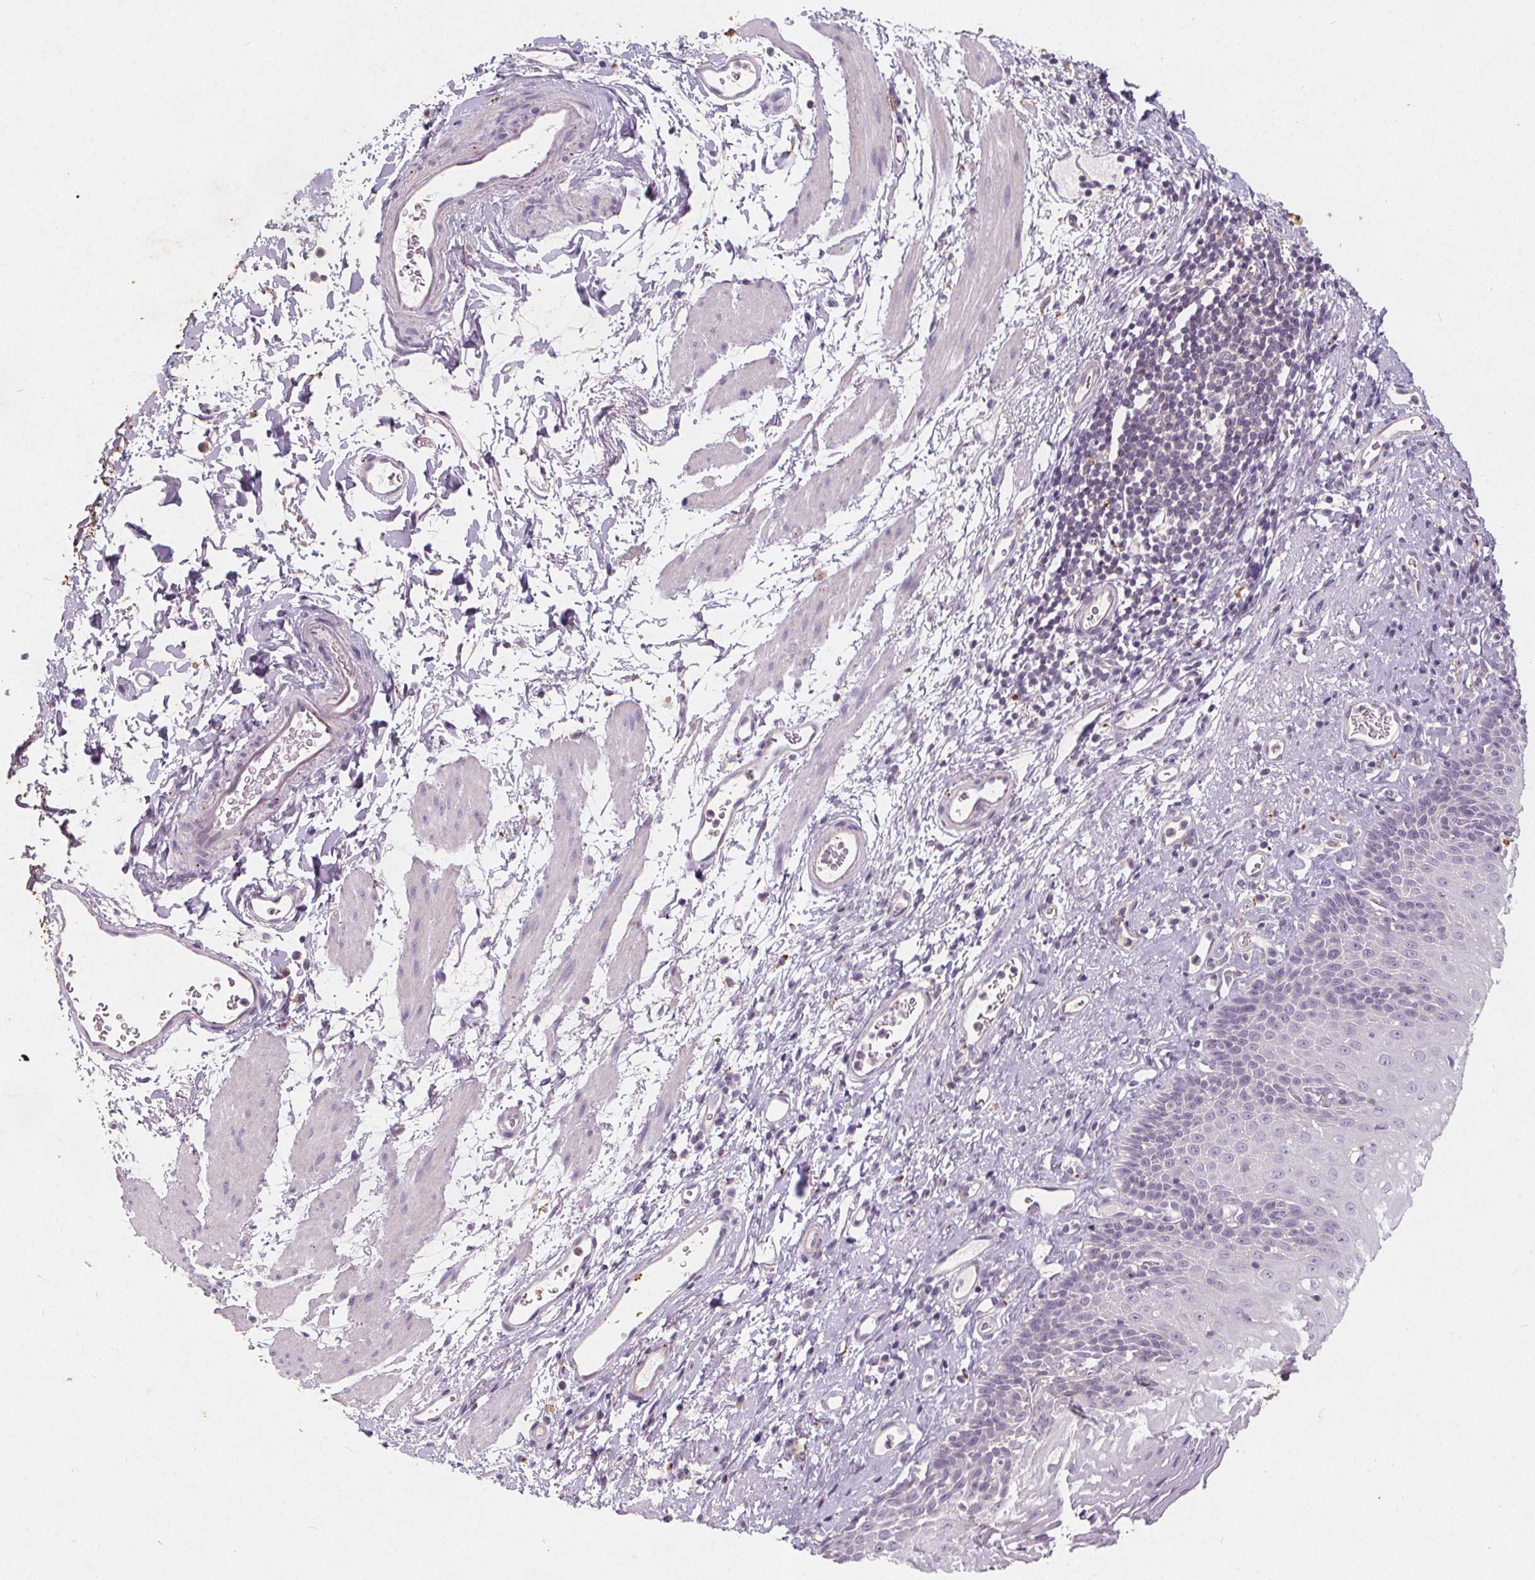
{"staining": {"intensity": "negative", "quantity": "none", "location": "none"}, "tissue": "esophagus", "cell_type": "Squamous epithelial cells", "image_type": "normal", "snomed": [{"axis": "morphology", "description": "Normal tissue, NOS"}, {"axis": "topography", "description": "Esophagus"}], "caption": "This is an immunohistochemistry micrograph of unremarkable human esophagus. There is no positivity in squamous epithelial cells.", "gene": "C19orf84", "patient": {"sex": "female", "age": 68}}